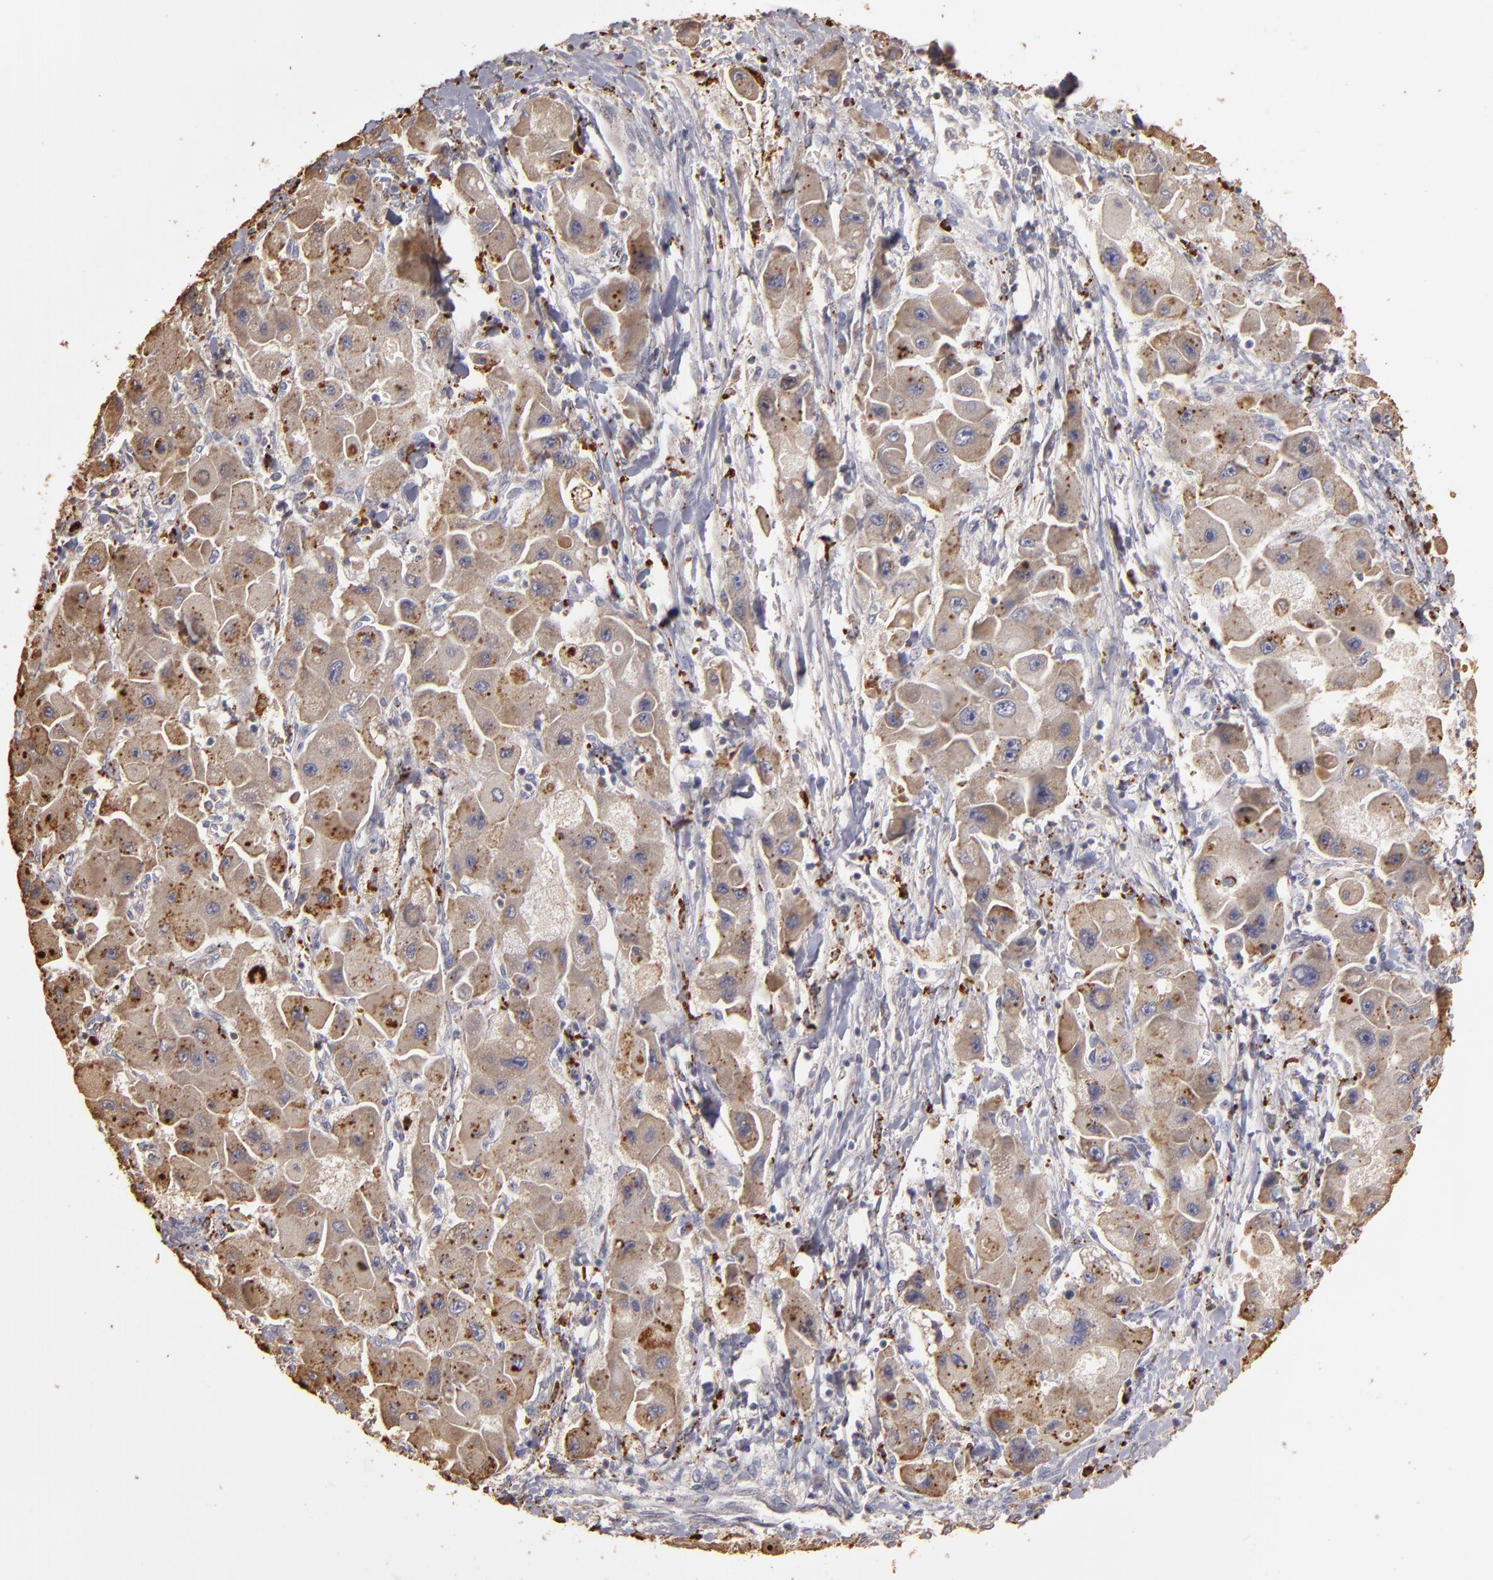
{"staining": {"intensity": "moderate", "quantity": ">75%", "location": "cytoplasmic/membranous"}, "tissue": "liver cancer", "cell_type": "Tumor cells", "image_type": "cancer", "snomed": [{"axis": "morphology", "description": "Carcinoma, Hepatocellular, NOS"}, {"axis": "topography", "description": "Liver"}], "caption": "Immunohistochemistry (IHC) (DAB) staining of liver hepatocellular carcinoma displays moderate cytoplasmic/membranous protein staining in about >75% of tumor cells.", "gene": "TRAF1", "patient": {"sex": "male", "age": 24}}